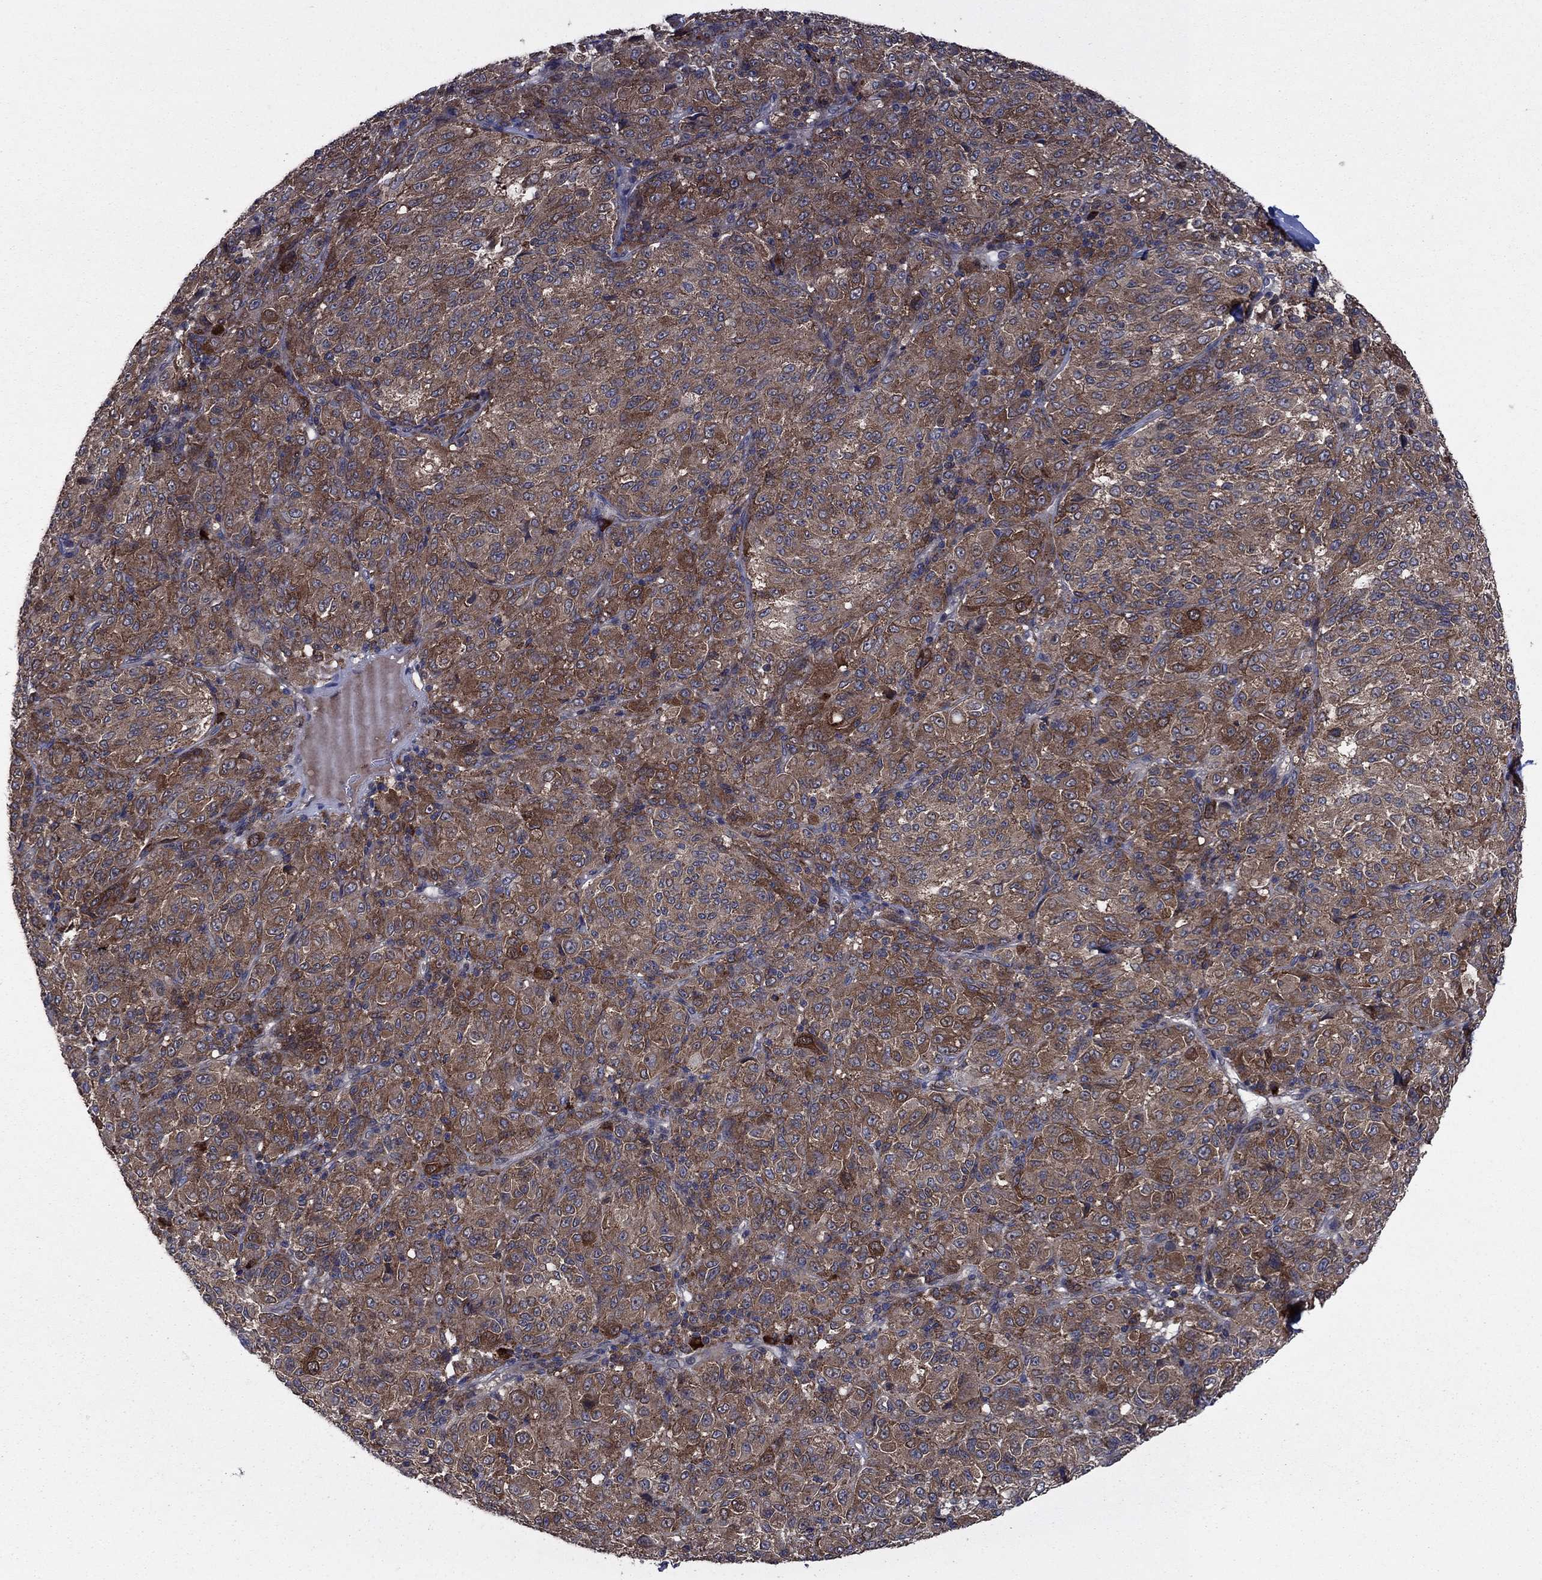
{"staining": {"intensity": "strong", "quantity": "25%-75%", "location": "cytoplasmic/membranous"}, "tissue": "melanoma", "cell_type": "Tumor cells", "image_type": "cancer", "snomed": [{"axis": "morphology", "description": "Malignant melanoma, Metastatic site"}, {"axis": "topography", "description": "Brain"}], "caption": "A high-resolution photomicrograph shows immunohistochemistry (IHC) staining of malignant melanoma (metastatic site), which exhibits strong cytoplasmic/membranous staining in about 25%-75% of tumor cells.", "gene": "MEA1", "patient": {"sex": "female", "age": 56}}